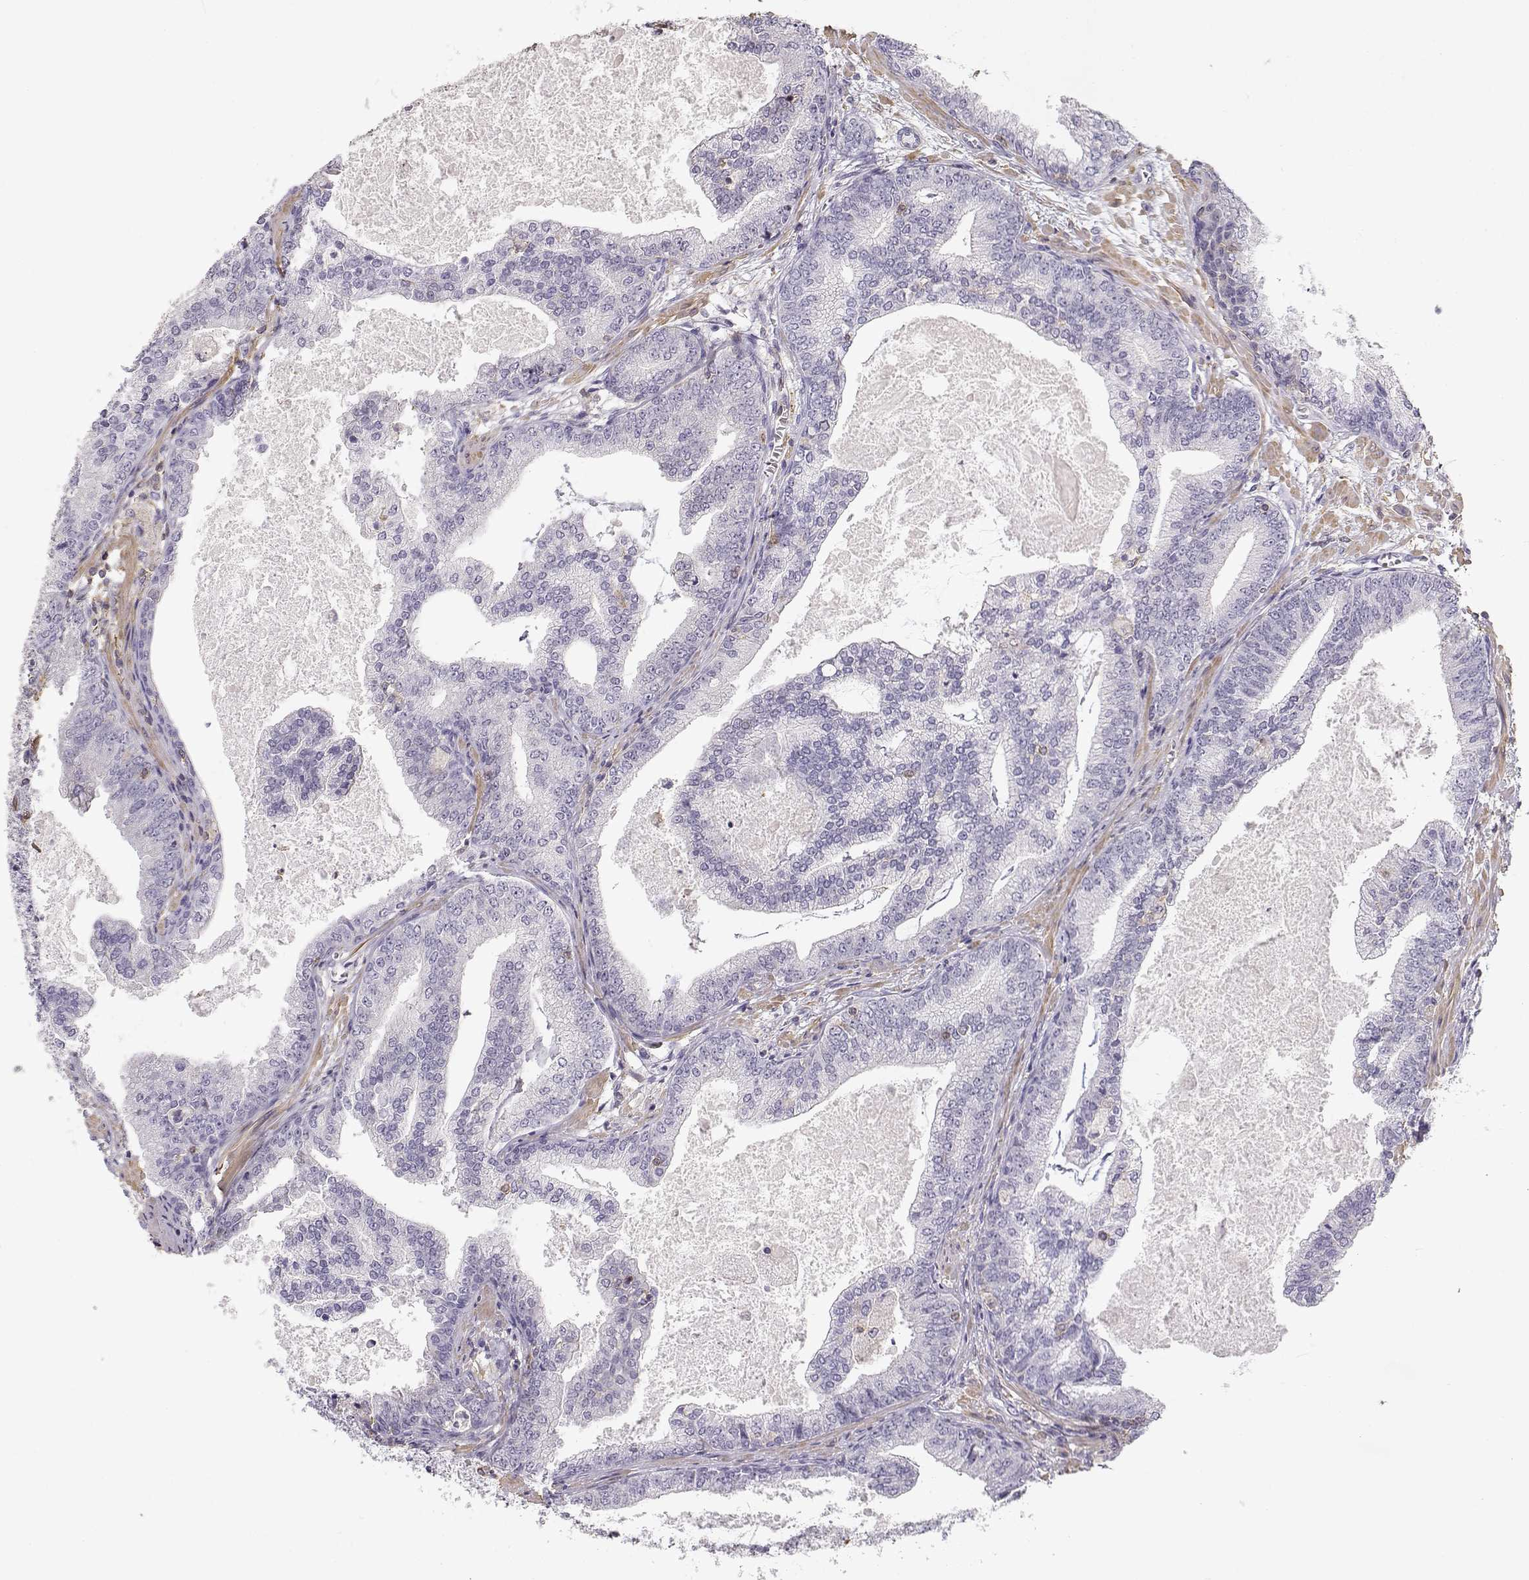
{"staining": {"intensity": "negative", "quantity": "none", "location": "none"}, "tissue": "prostate cancer", "cell_type": "Tumor cells", "image_type": "cancer", "snomed": [{"axis": "morphology", "description": "Adenocarcinoma, NOS"}, {"axis": "topography", "description": "Prostate"}], "caption": "Immunohistochemistry of prostate cancer (adenocarcinoma) shows no positivity in tumor cells. (Immunohistochemistry (ihc), brightfield microscopy, high magnification).", "gene": "DAPL1", "patient": {"sex": "male", "age": 64}}